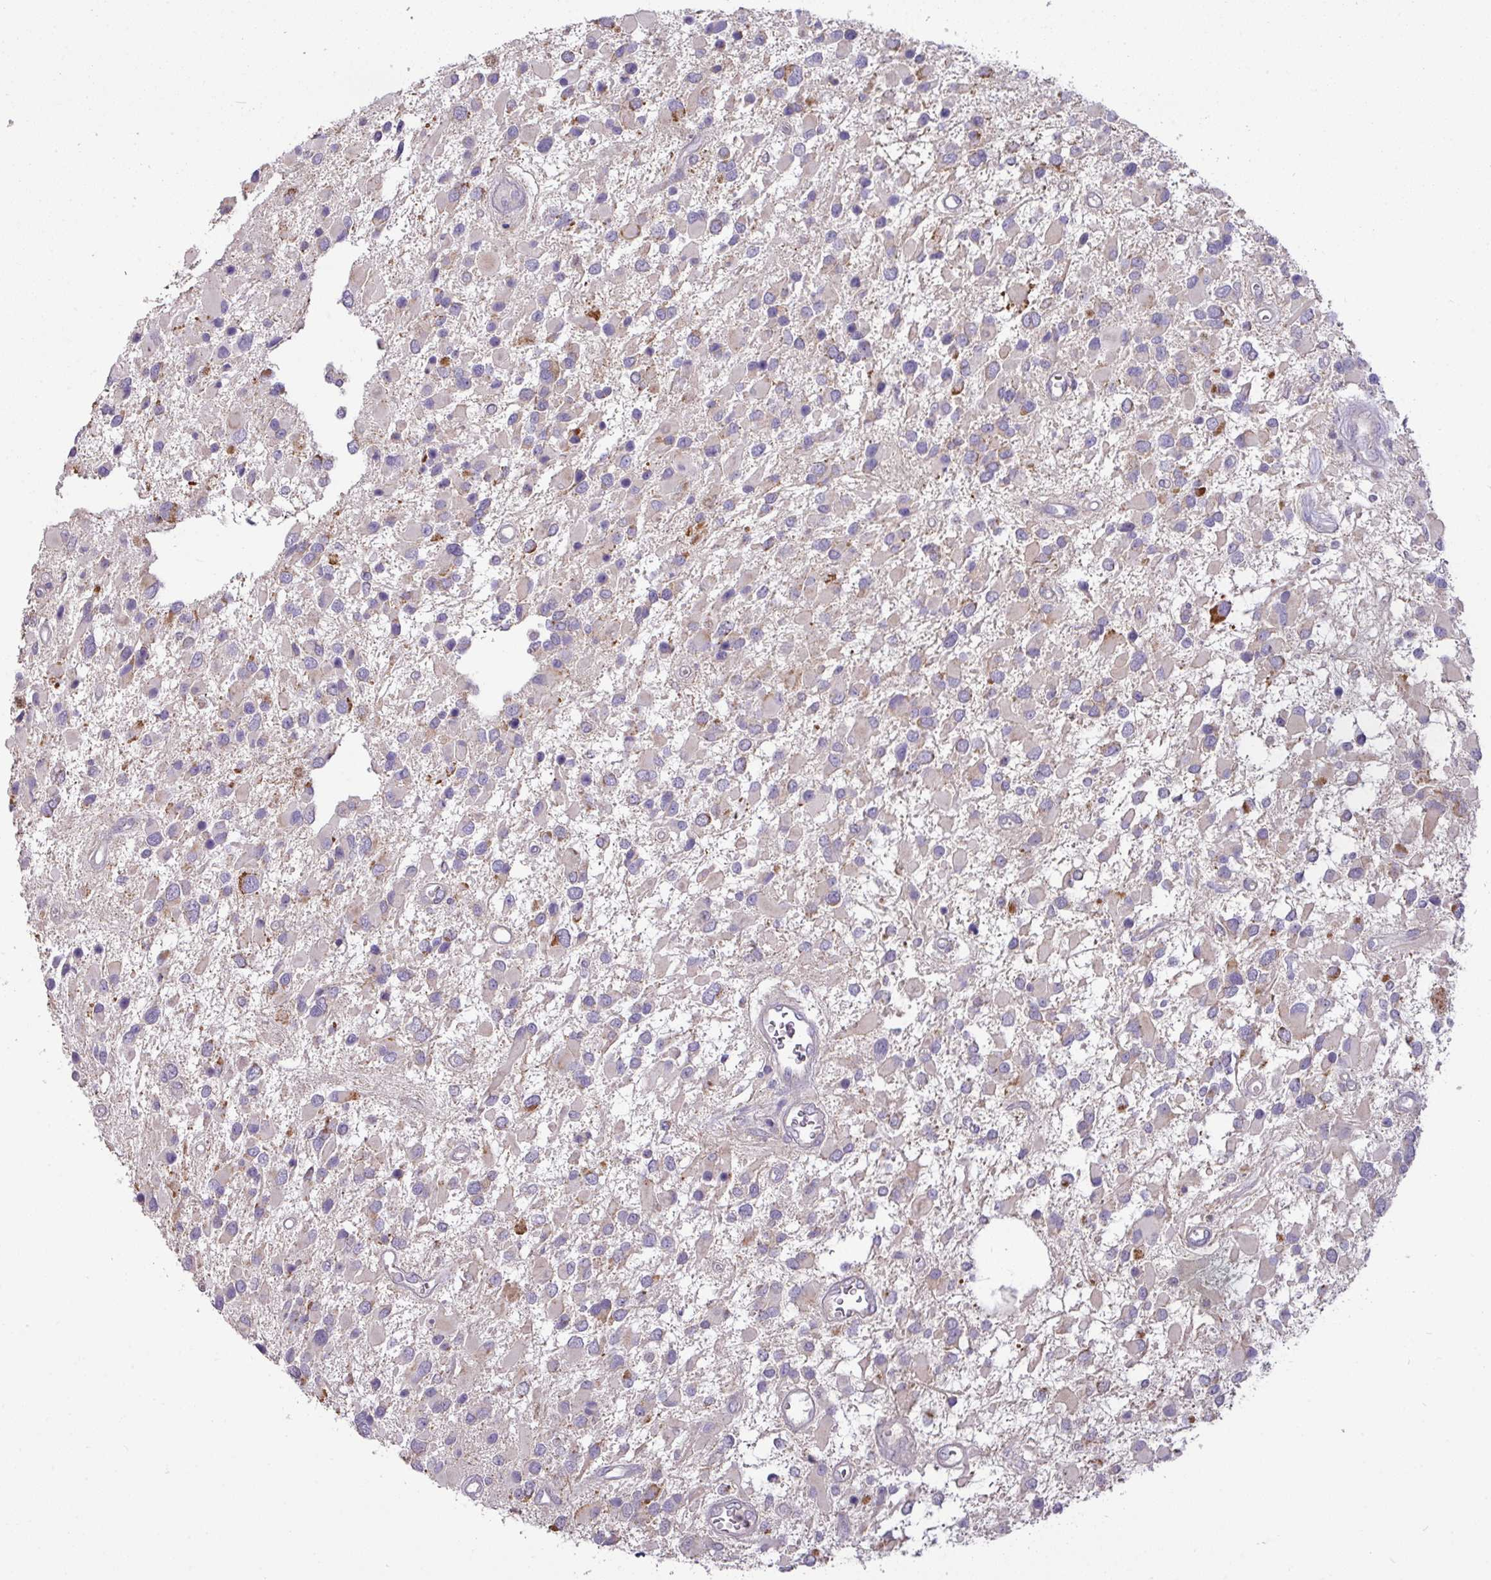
{"staining": {"intensity": "negative", "quantity": "none", "location": "none"}, "tissue": "glioma", "cell_type": "Tumor cells", "image_type": "cancer", "snomed": [{"axis": "morphology", "description": "Glioma, malignant, High grade"}, {"axis": "topography", "description": "Brain"}], "caption": "Tumor cells show no significant protein staining in malignant glioma (high-grade).", "gene": "TRAPPC1", "patient": {"sex": "male", "age": 53}}